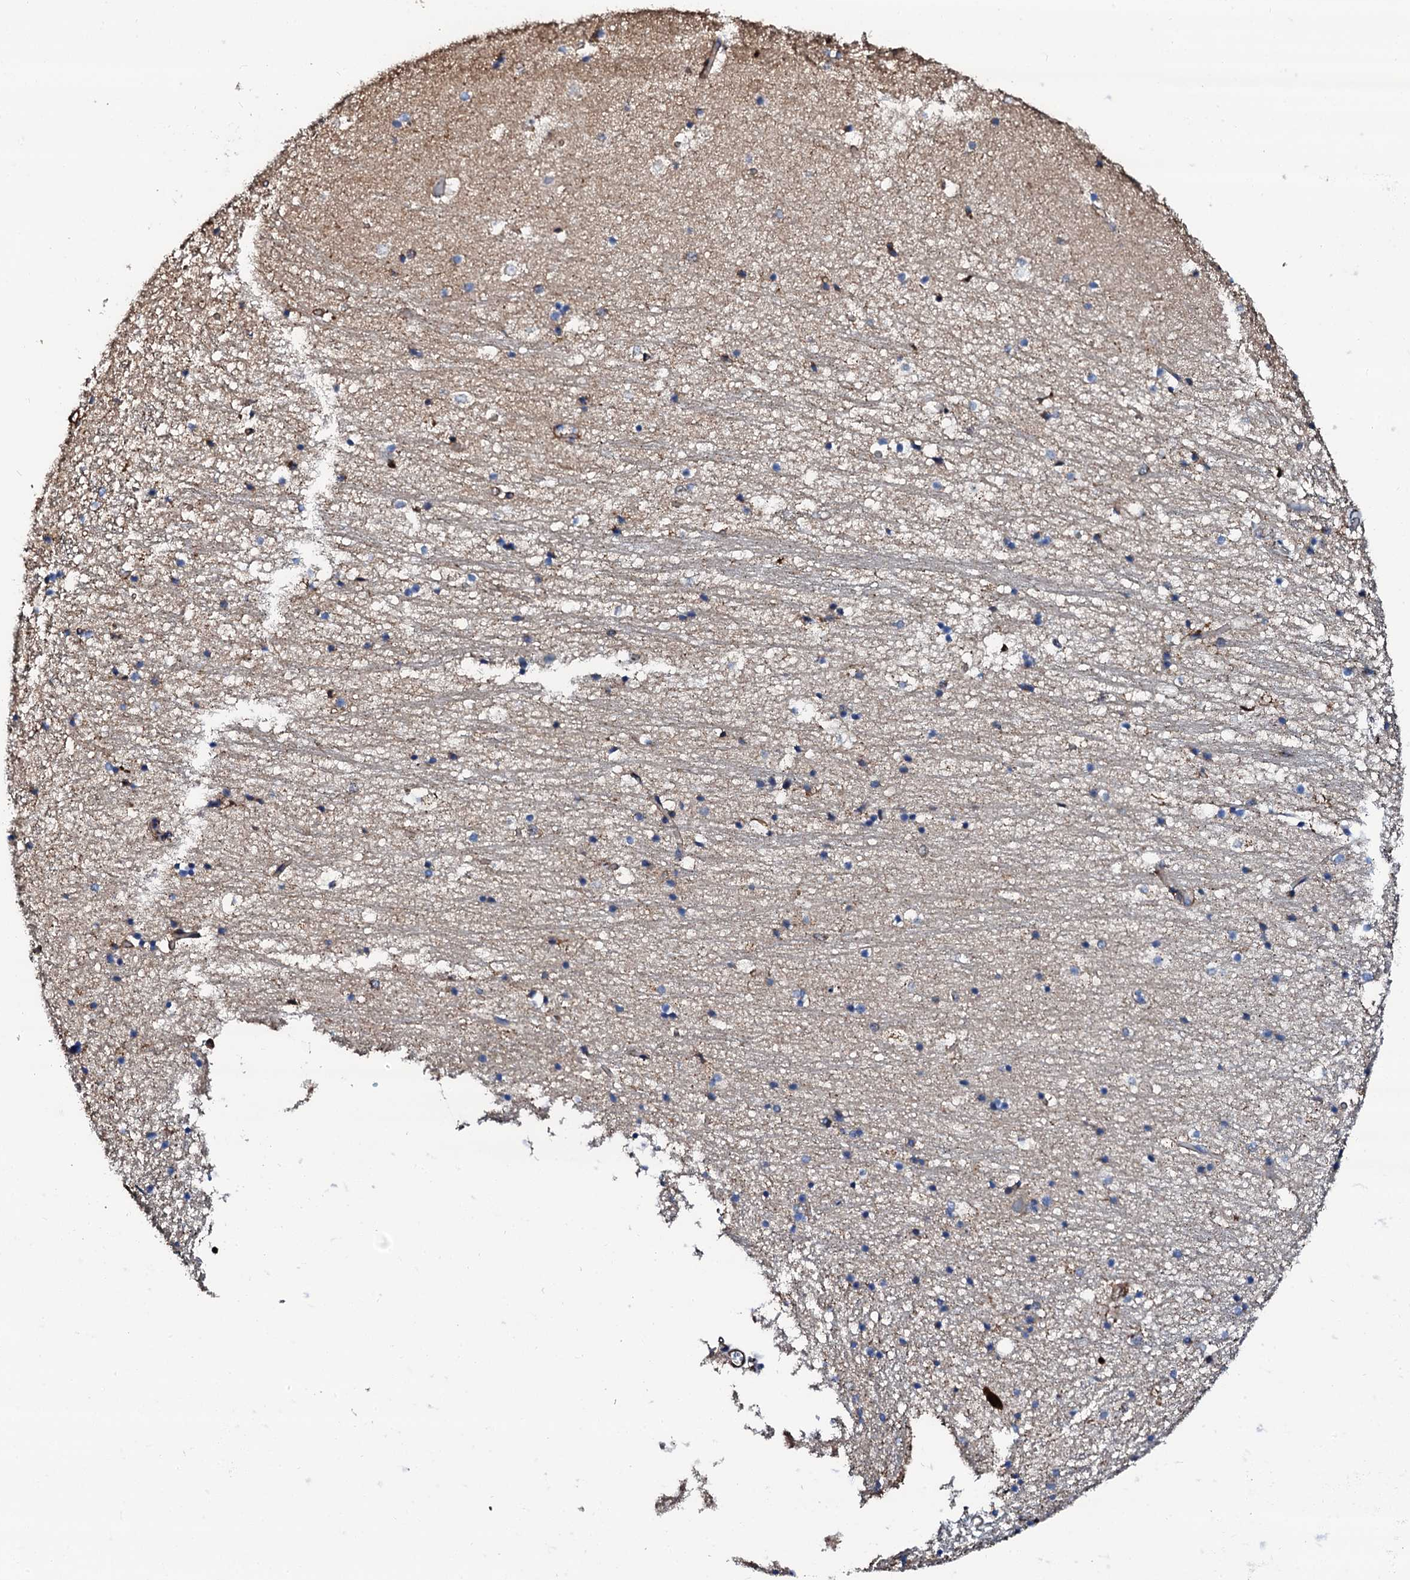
{"staining": {"intensity": "weak", "quantity": "<25%", "location": "cytoplasmic/membranous"}, "tissue": "hippocampus", "cell_type": "Glial cells", "image_type": "normal", "snomed": [{"axis": "morphology", "description": "Normal tissue, NOS"}, {"axis": "topography", "description": "Hippocampus"}], "caption": "Glial cells show no significant protein positivity in benign hippocampus. Nuclei are stained in blue.", "gene": "INTS10", "patient": {"sex": "female", "age": 52}}